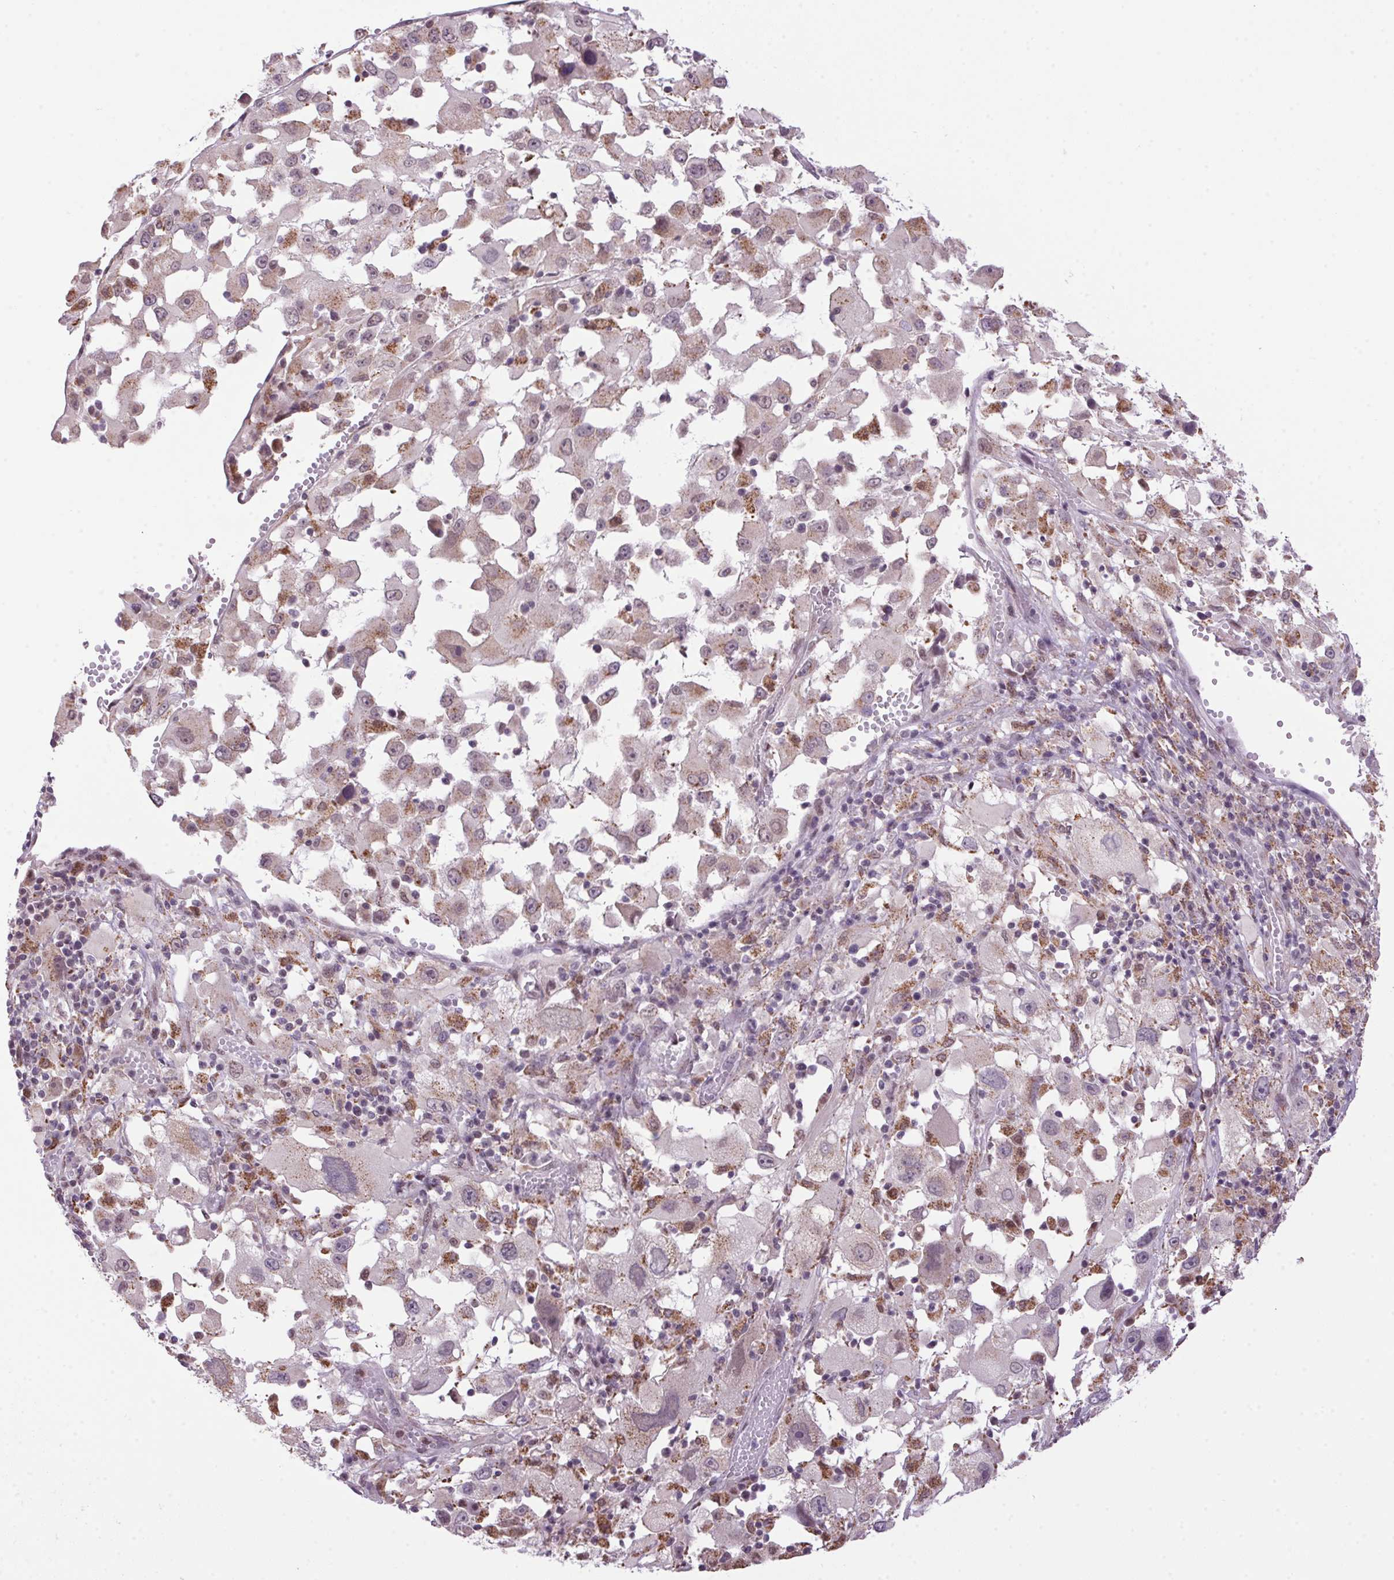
{"staining": {"intensity": "weak", "quantity": "<25%", "location": "cytoplasmic/membranous"}, "tissue": "melanoma", "cell_type": "Tumor cells", "image_type": "cancer", "snomed": [{"axis": "morphology", "description": "Malignant melanoma, Metastatic site"}, {"axis": "topography", "description": "Soft tissue"}], "caption": "Protein analysis of melanoma demonstrates no significant positivity in tumor cells.", "gene": "AKR1E2", "patient": {"sex": "male", "age": 50}}